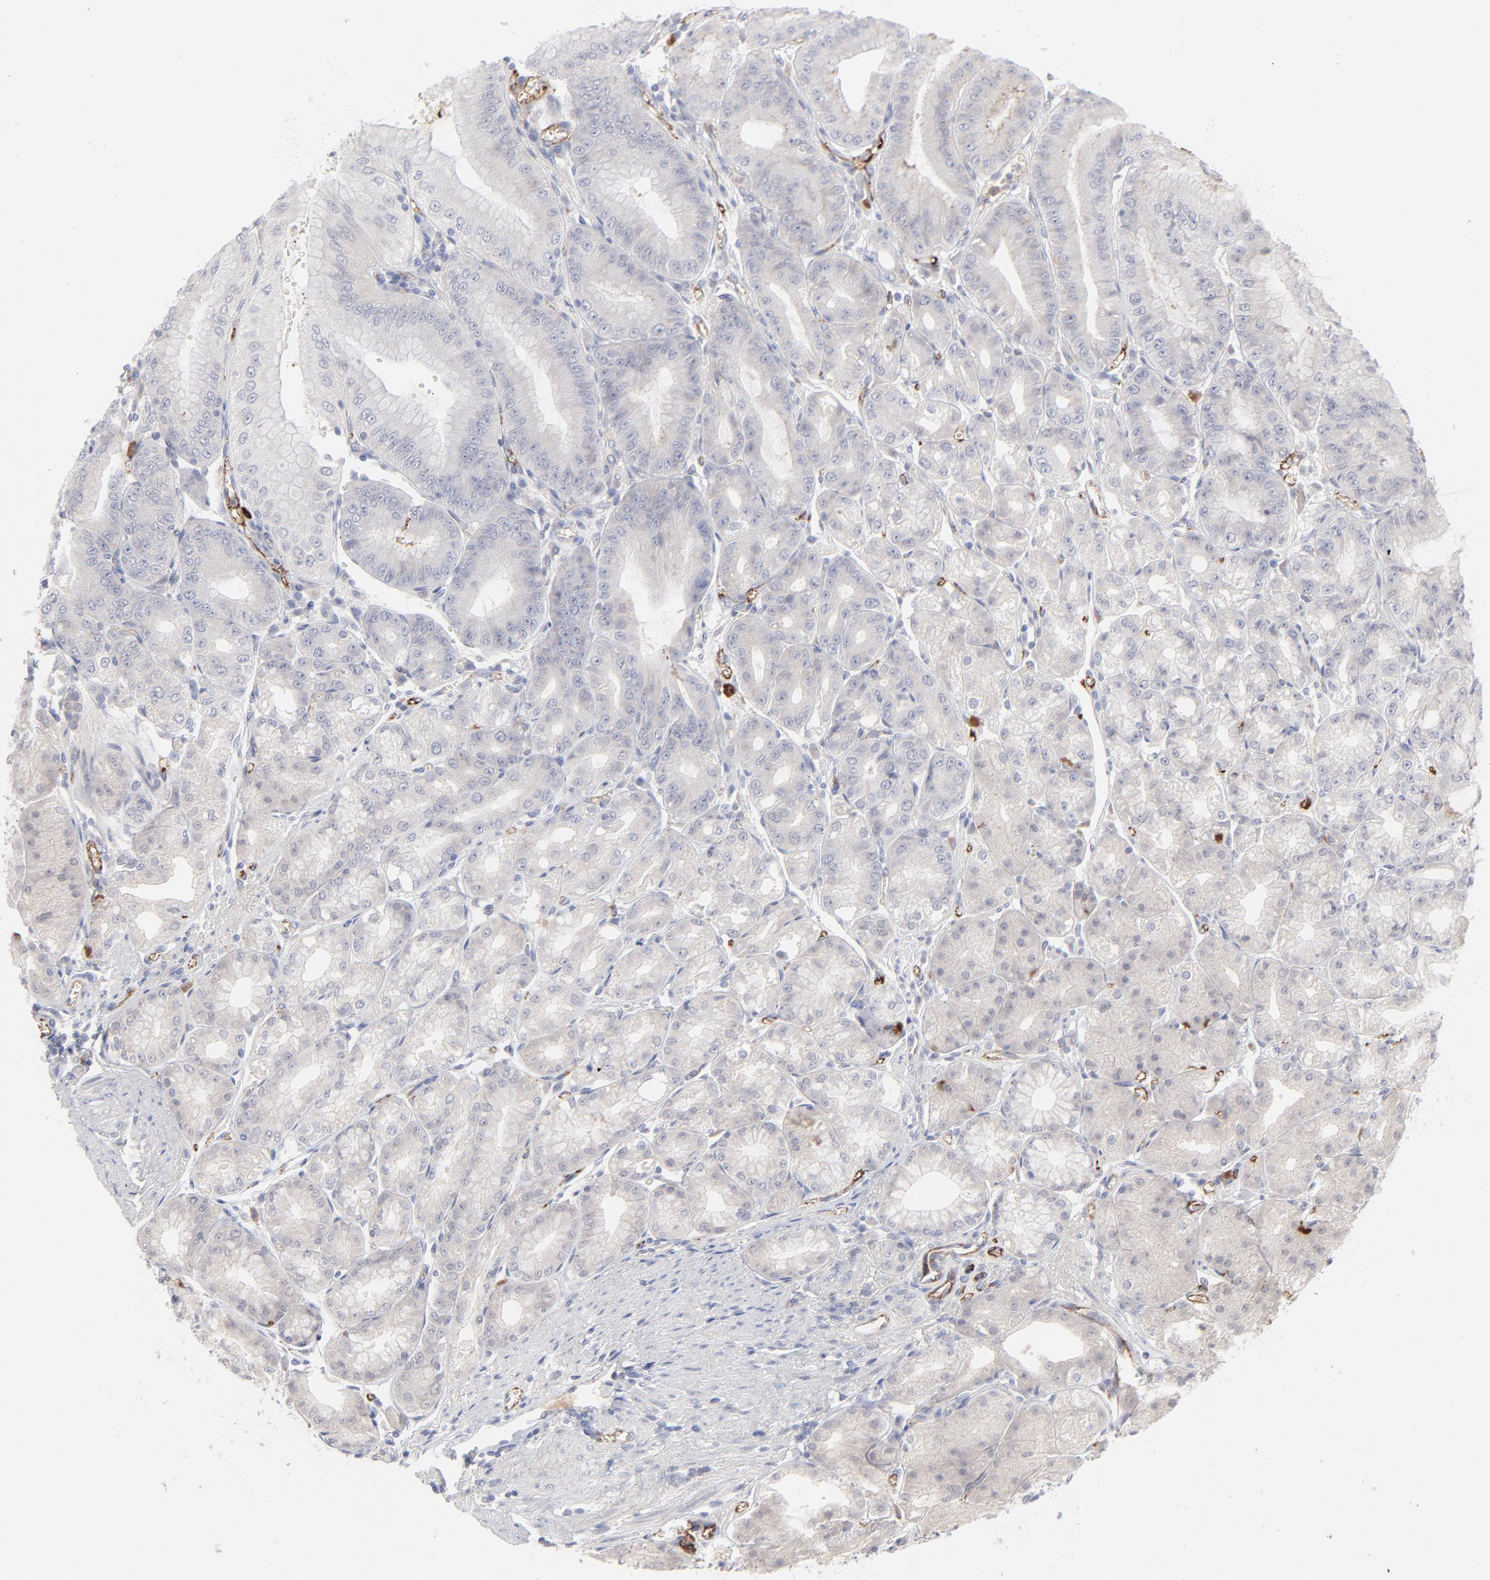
{"staining": {"intensity": "negative", "quantity": "none", "location": "none"}, "tissue": "stomach", "cell_type": "Glandular cells", "image_type": "normal", "snomed": [{"axis": "morphology", "description": "Normal tissue, NOS"}, {"axis": "topography", "description": "Stomach, lower"}], "caption": "DAB (3,3'-diaminobenzidine) immunohistochemical staining of unremarkable human stomach reveals no significant expression in glandular cells.", "gene": "CCR3", "patient": {"sex": "male", "age": 71}}